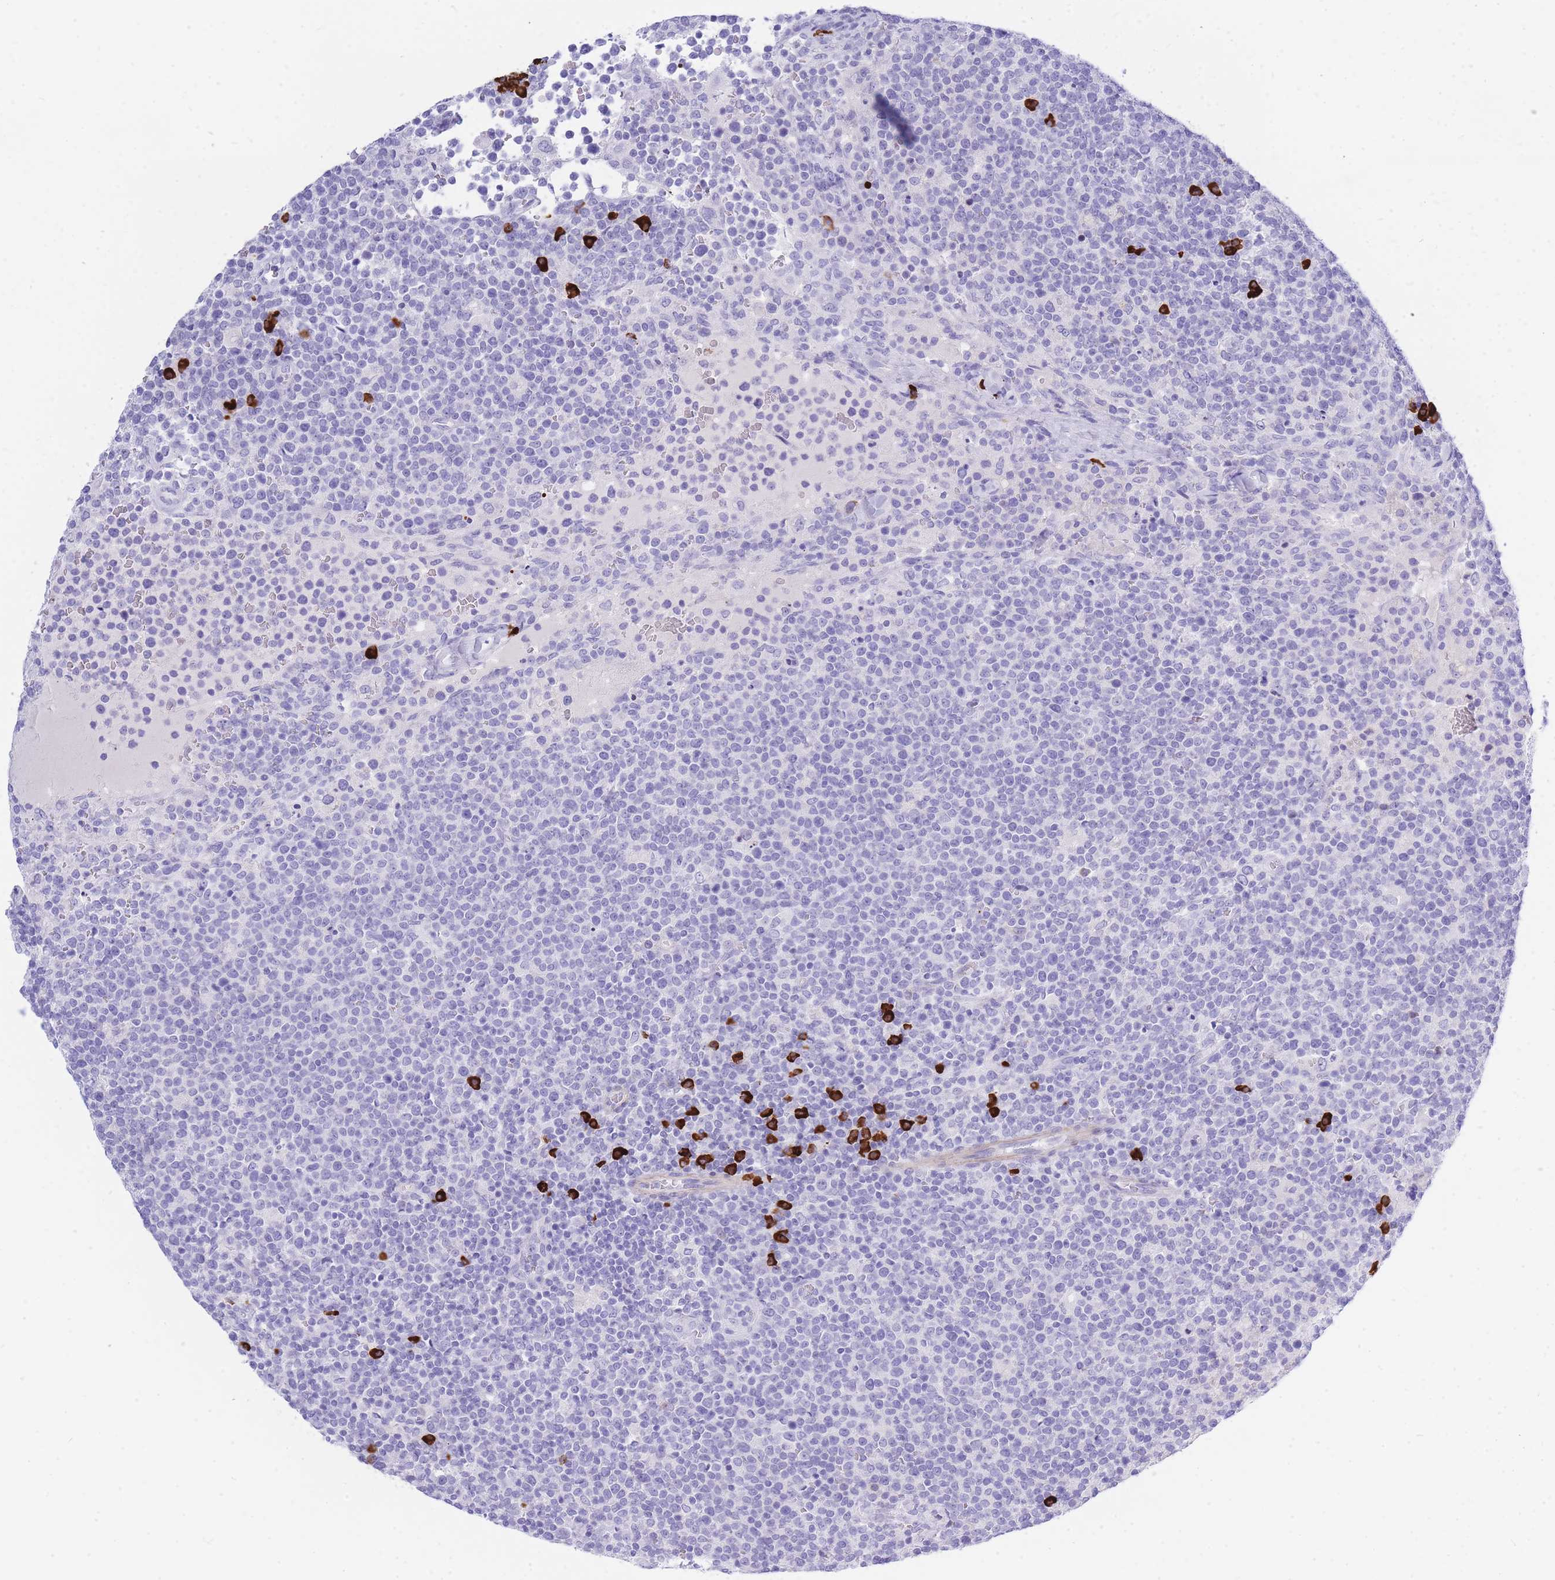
{"staining": {"intensity": "negative", "quantity": "none", "location": "none"}, "tissue": "lymphoma", "cell_type": "Tumor cells", "image_type": "cancer", "snomed": [{"axis": "morphology", "description": "Malignant lymphoma, non-Hodgkin's type, High grade"}, {"axis": "topography", "description": "Lymph node"}], "caption": "Lymphoma was stained to show a protein in brown. There is no significant staining in tumor cells.", "gene": "ZFP62", "patient": {"sex": "male", "age": 61}}